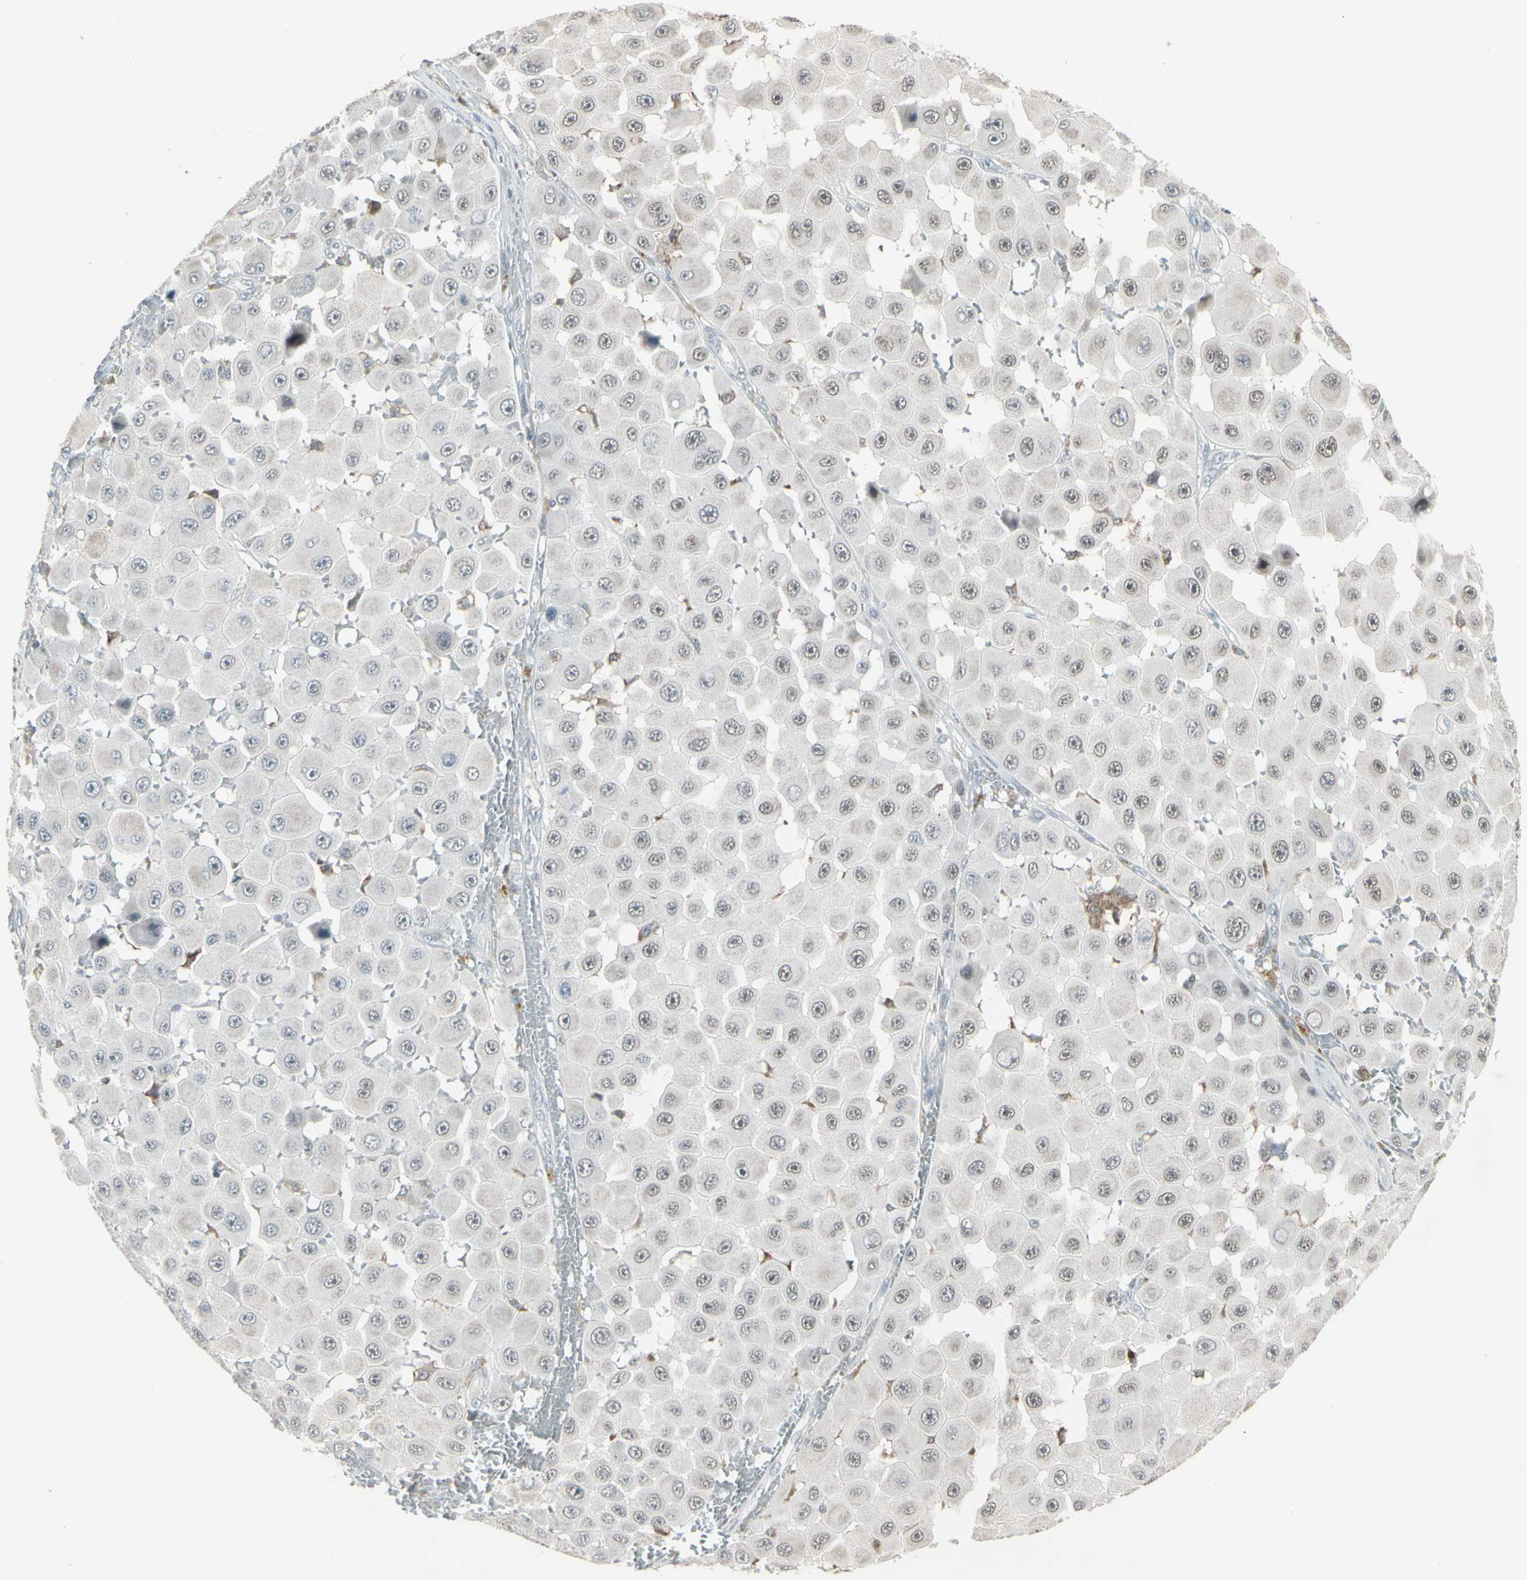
{"staining": {"intensity": "negative", "quantity": "none", "location": "none"}, "tissue": "melanoma", "cell_type": "Tumor cells", "image_type": "cancer", "snomed": [{"axis": "morphology", "description": "Malignant melanoma, NOS"}, {"axis": "topography", "description": "Skin"}], "caption": "Immunohistochemistry (IHC) of melanoma shows no staining in tumor cells. (Immunohistochemistry (IHC), brightfield microscopy, high magnification).", "gene": "SAMSN1", "patient": {"sex": "female", "age": 81}}